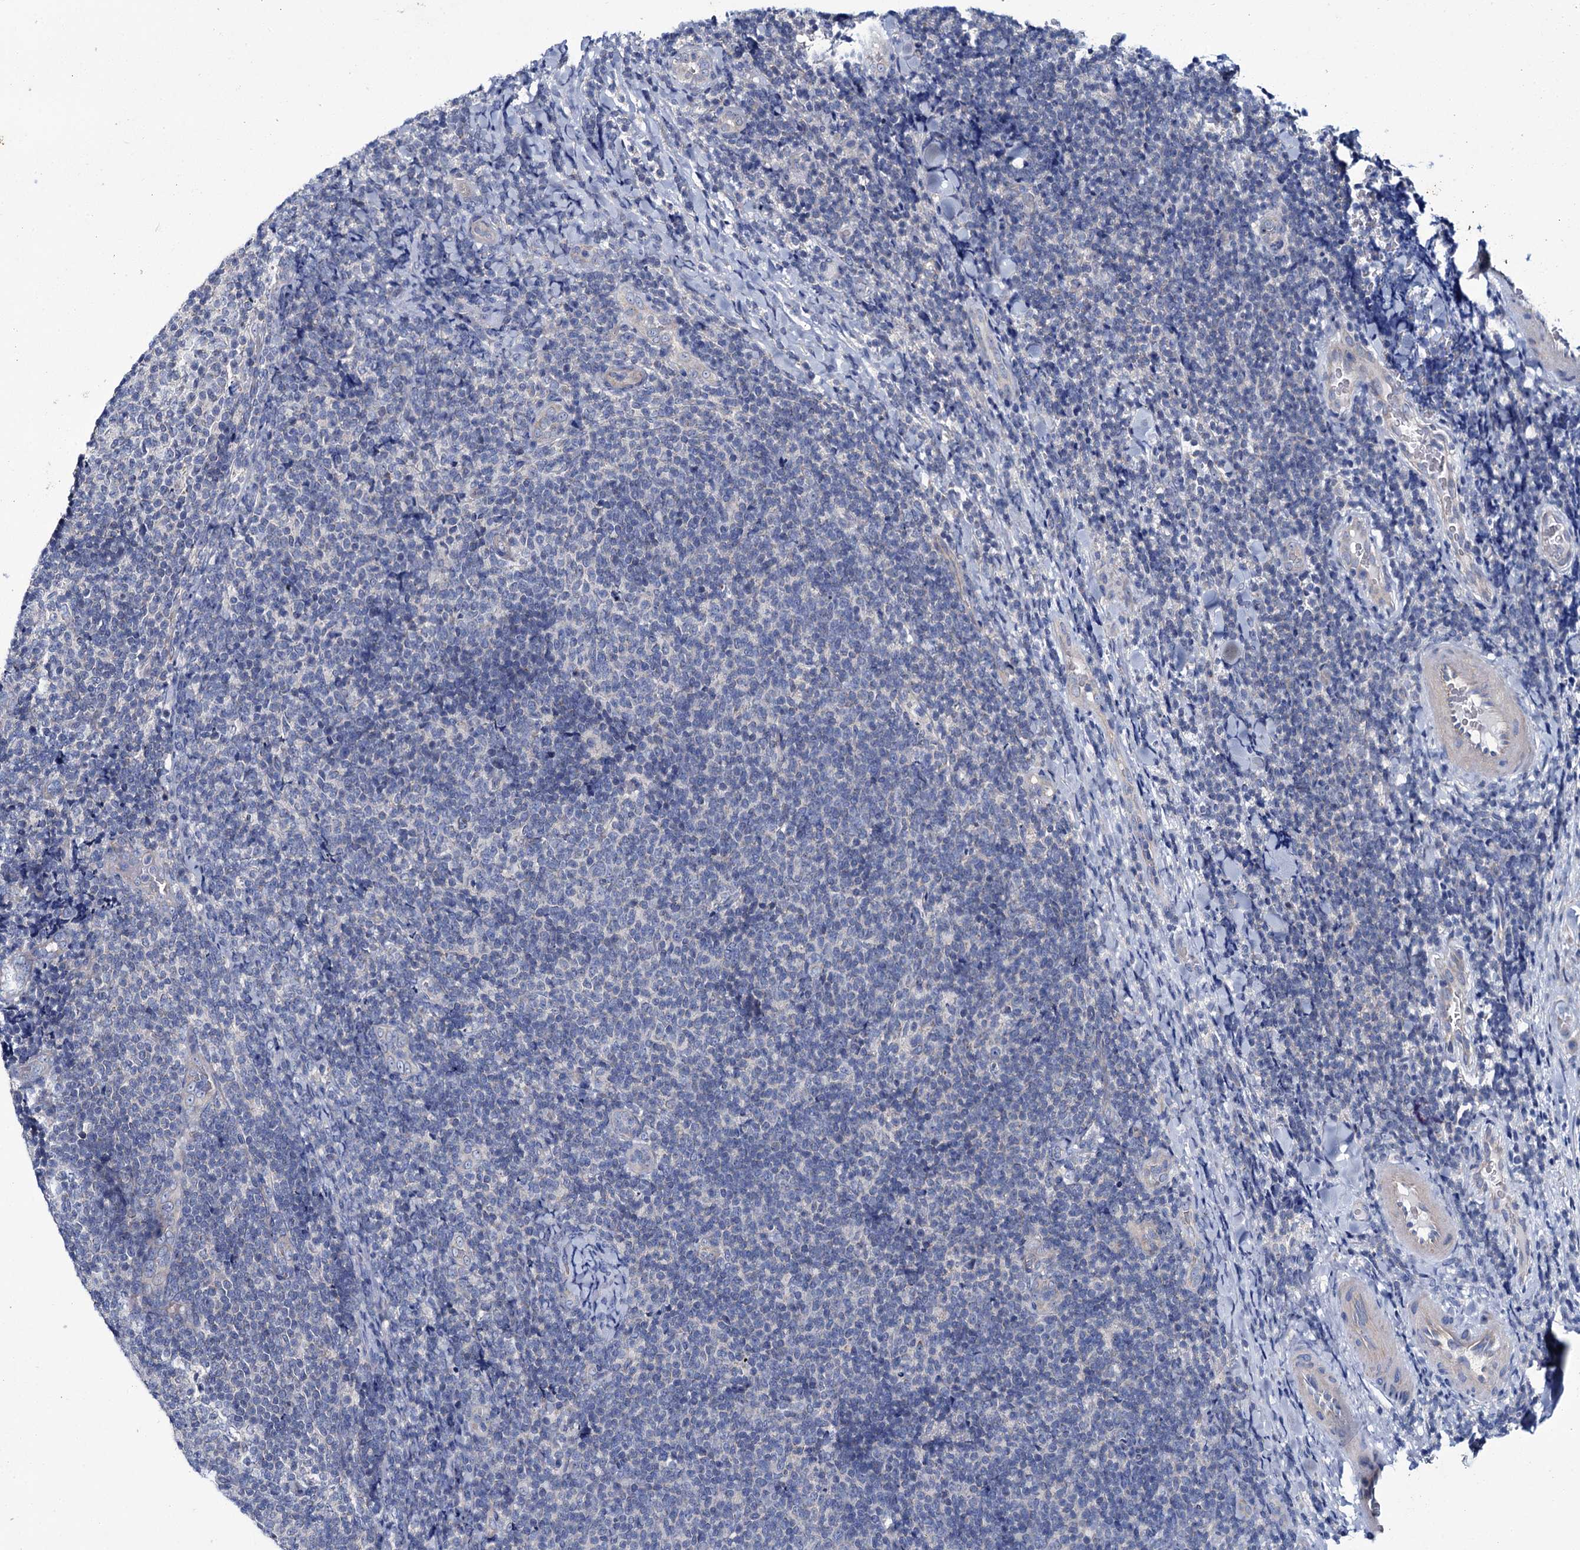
{"staining": {"intensity": "negative", "quantity": "none", "location": "none"}, "tissue": "lymphoma", "cell_type": "Tumor cells", "image_type": "cancer", "snomed": [{"axis": "morphology", "description": "Malignant lymphoma, non-Hodgkin's type, Low grade"}, {"axis": "topography", "description": "Lymph node"}], "caption": "Immunohistochemical staining of human malignant lymphoma, non-Hodgkin's type (low-grade) reveals no significant staining in tumor cells. (Brightfield microscopy of DAB immunohistochemistry at high magnification).", "gene": "CEP295", "patient": {"sex": "male", "age": 66}}